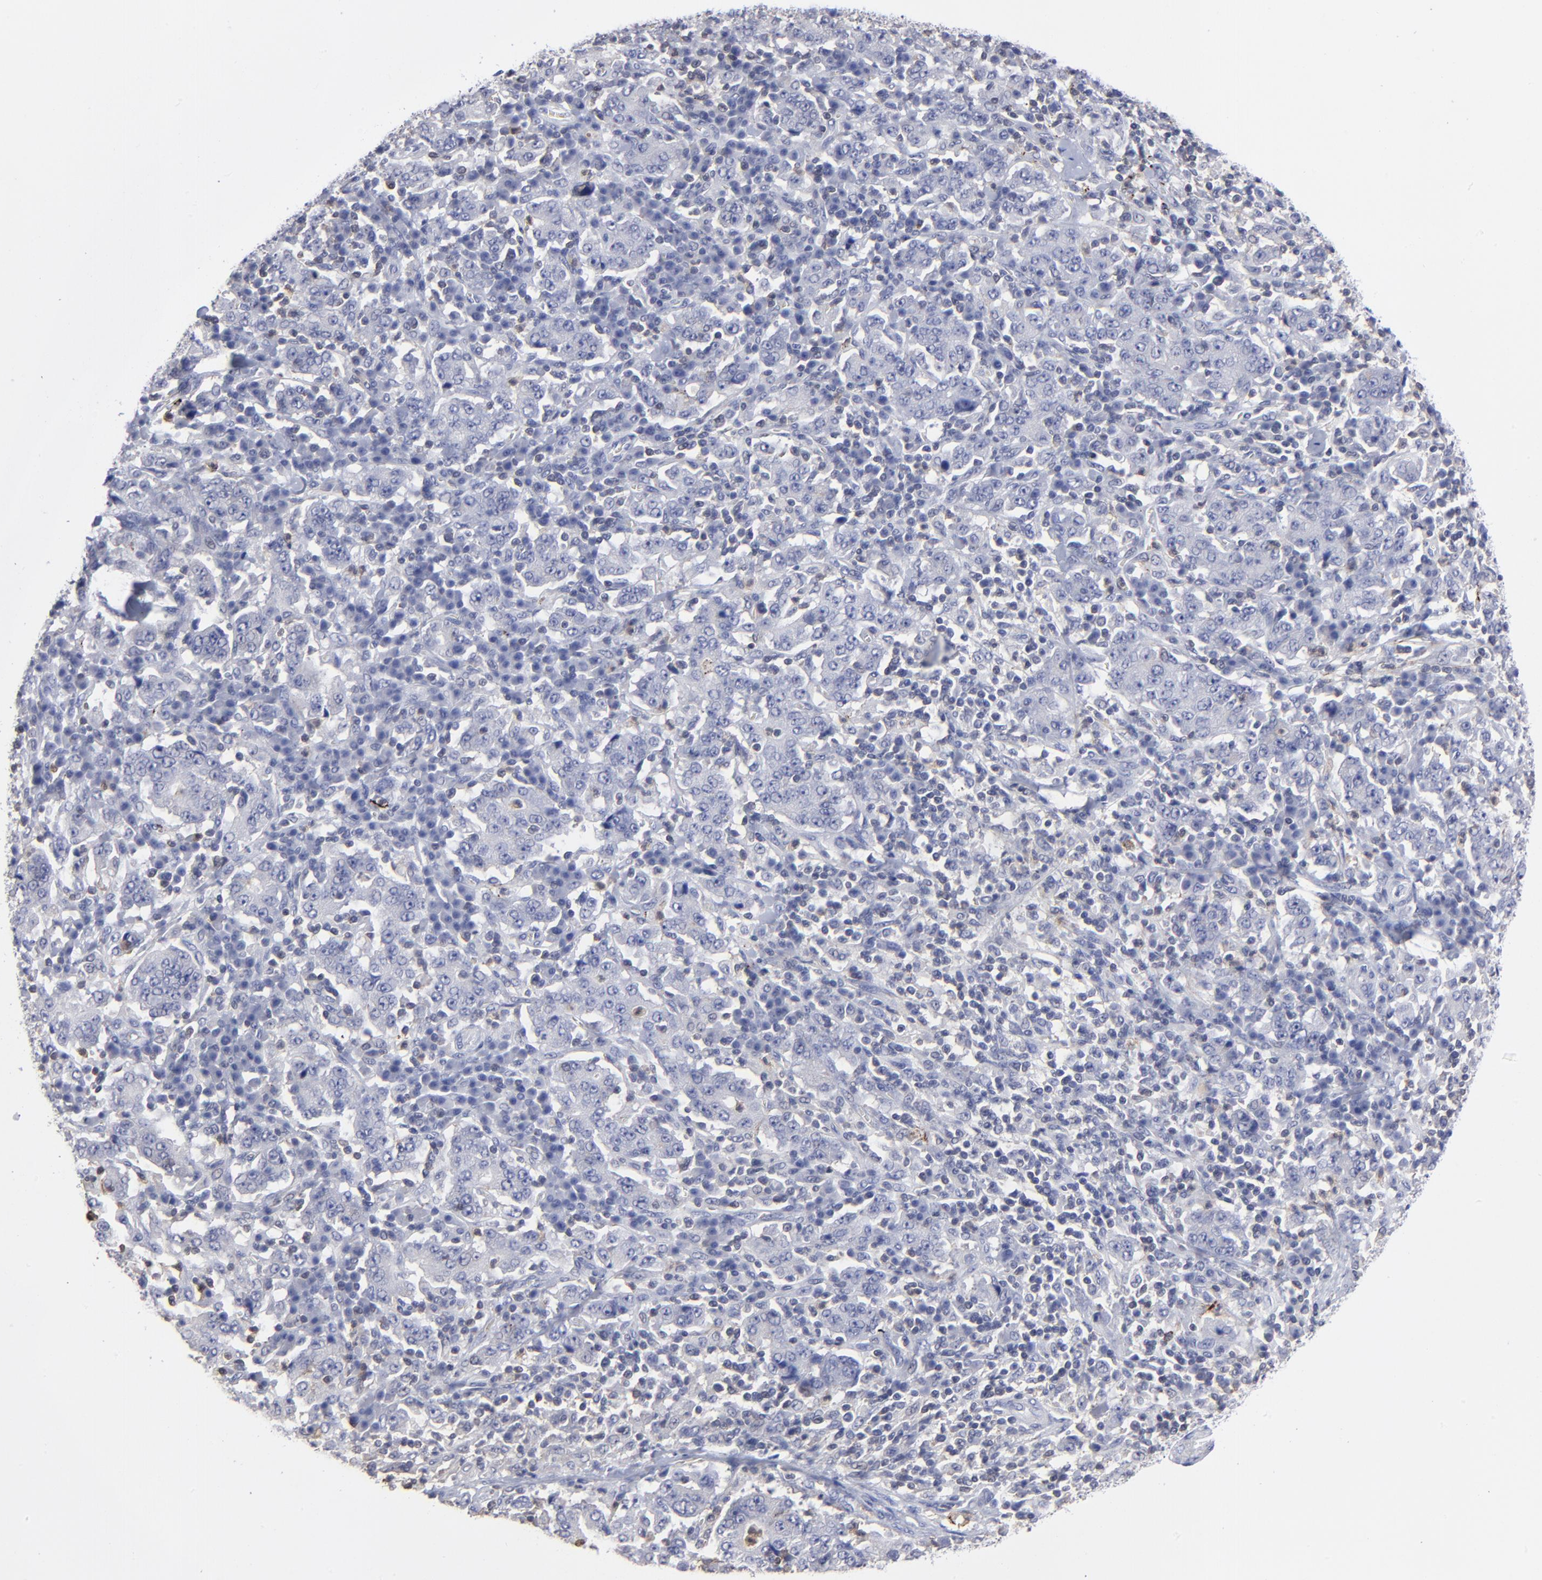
{"staining": {"intensity": "negative", "quantity": "none", "location": "none"}, "tissue": "stomach cancer", "cell_type": "Tumor cells", "image_type": "cancer", "snomed": [{"axis": "morphology", "description": "Normal tissue, NOS"}, {"axis": "morphology", "description": "Adenocarcinoma, NOS"}, {"axis": "topography", "description": "Stomach, upper"}, {"axis": "topography", "description": "Stomach"}], "caption": "IHC micrograph of neoplastic tissue: human stomach cancer (adenocarcinoma) stained with DAB (3,3'-diaminobenzidine) shows no significant protein expression in tumor cells.", "gene": "TBXT", "patient": {"sex": "male", "age": 59}}